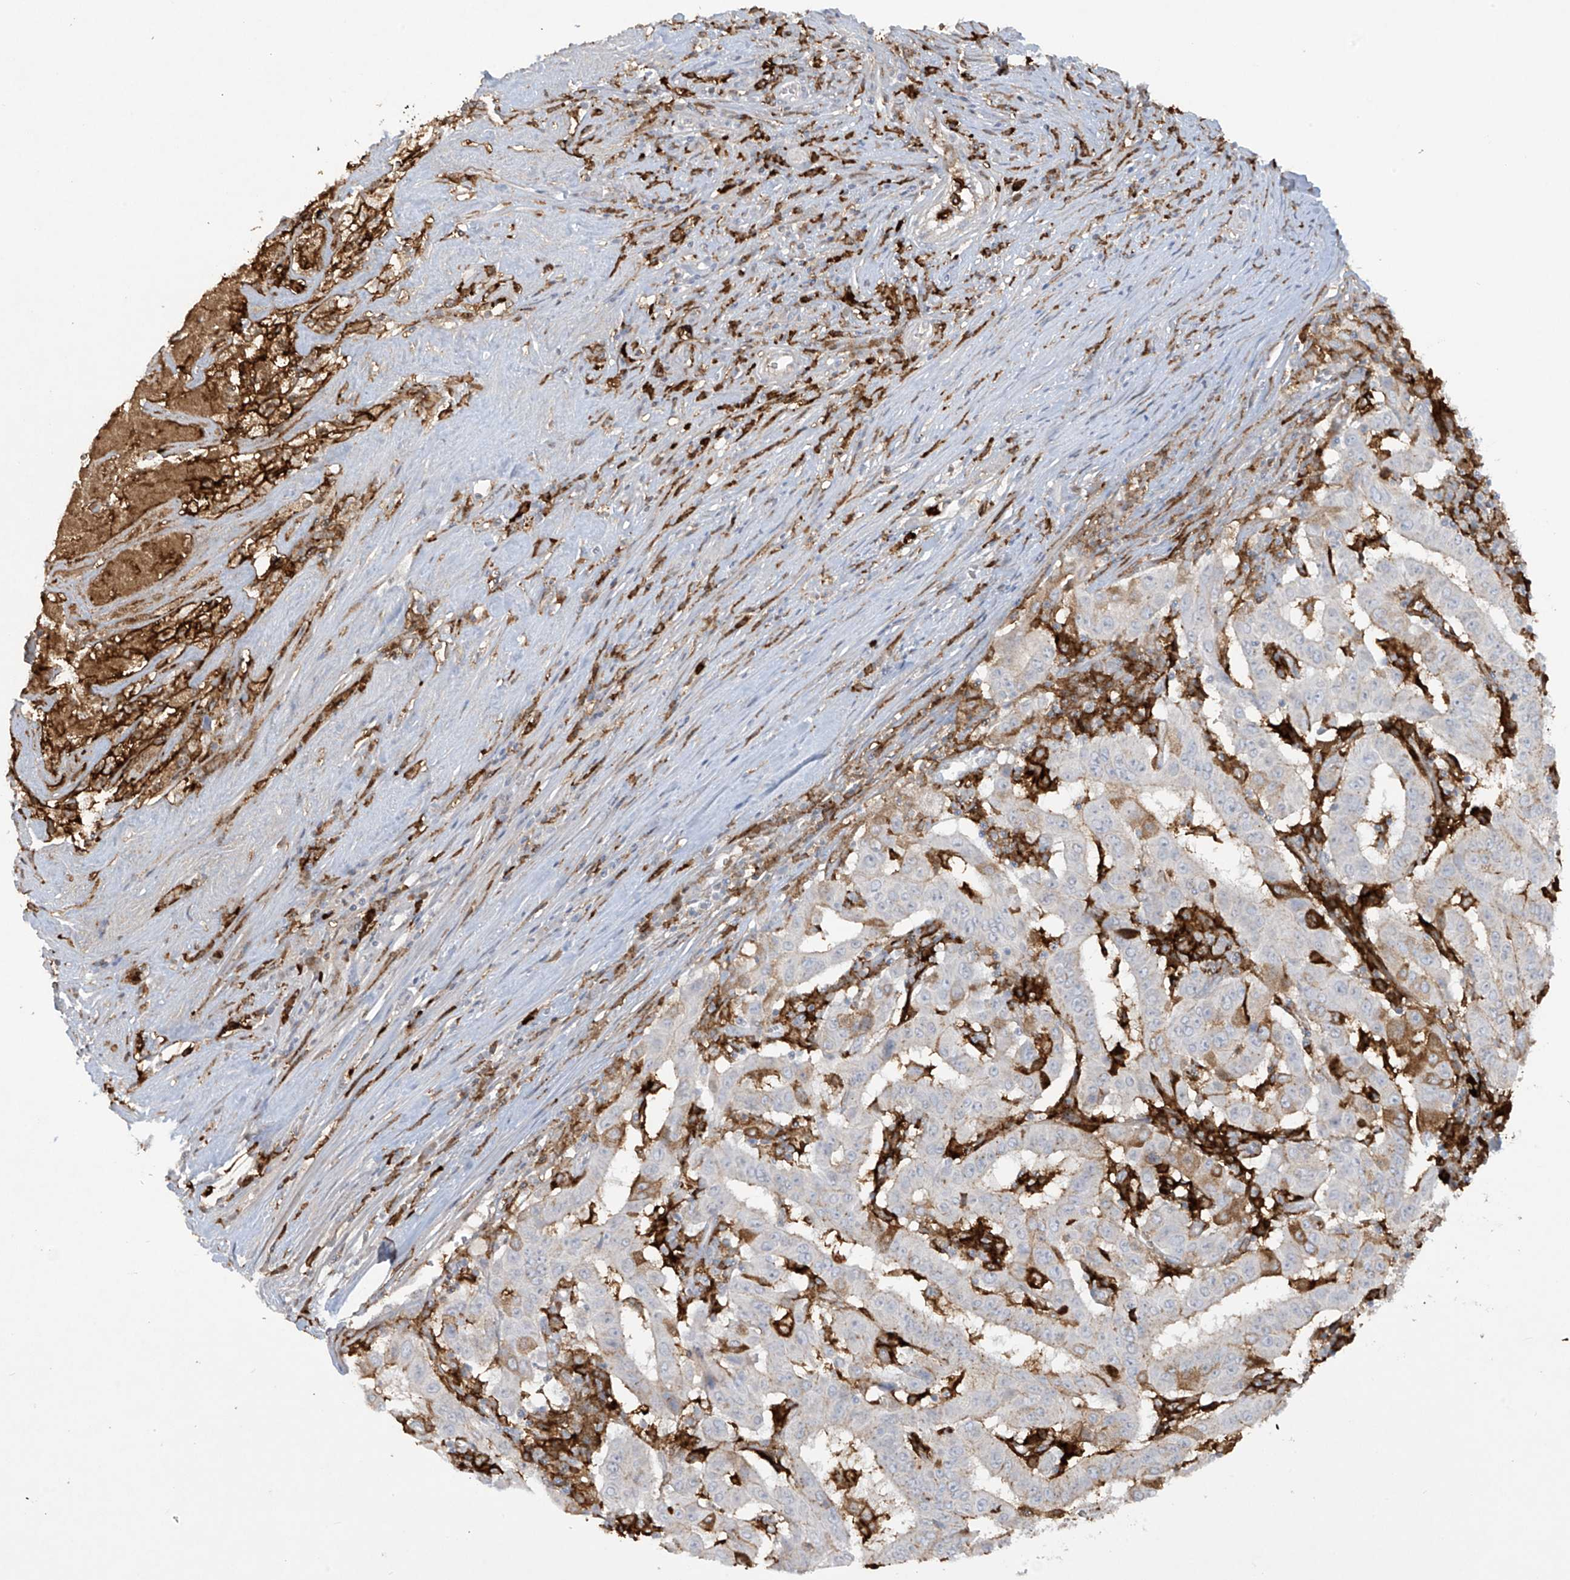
{"staining": {"intensity": "negative", "quantity": "none", "location": "none"}, "tissue": "pancreatic cancer", "cell_type": "Tumor cells", "image_type": "cancer", "snomed": [{"axis": "morphology", "description": "Adenocarcinoma, NOS"}, {"axis": "topography", "description": "Pancreas"}], "caption": "Immunohistochemistry of pancreatic cancer (adenocarcinoma) shows no expression in tumor cells.", "gene": "FCGR3A", "patient": {"sex": "male", "age": 63}}